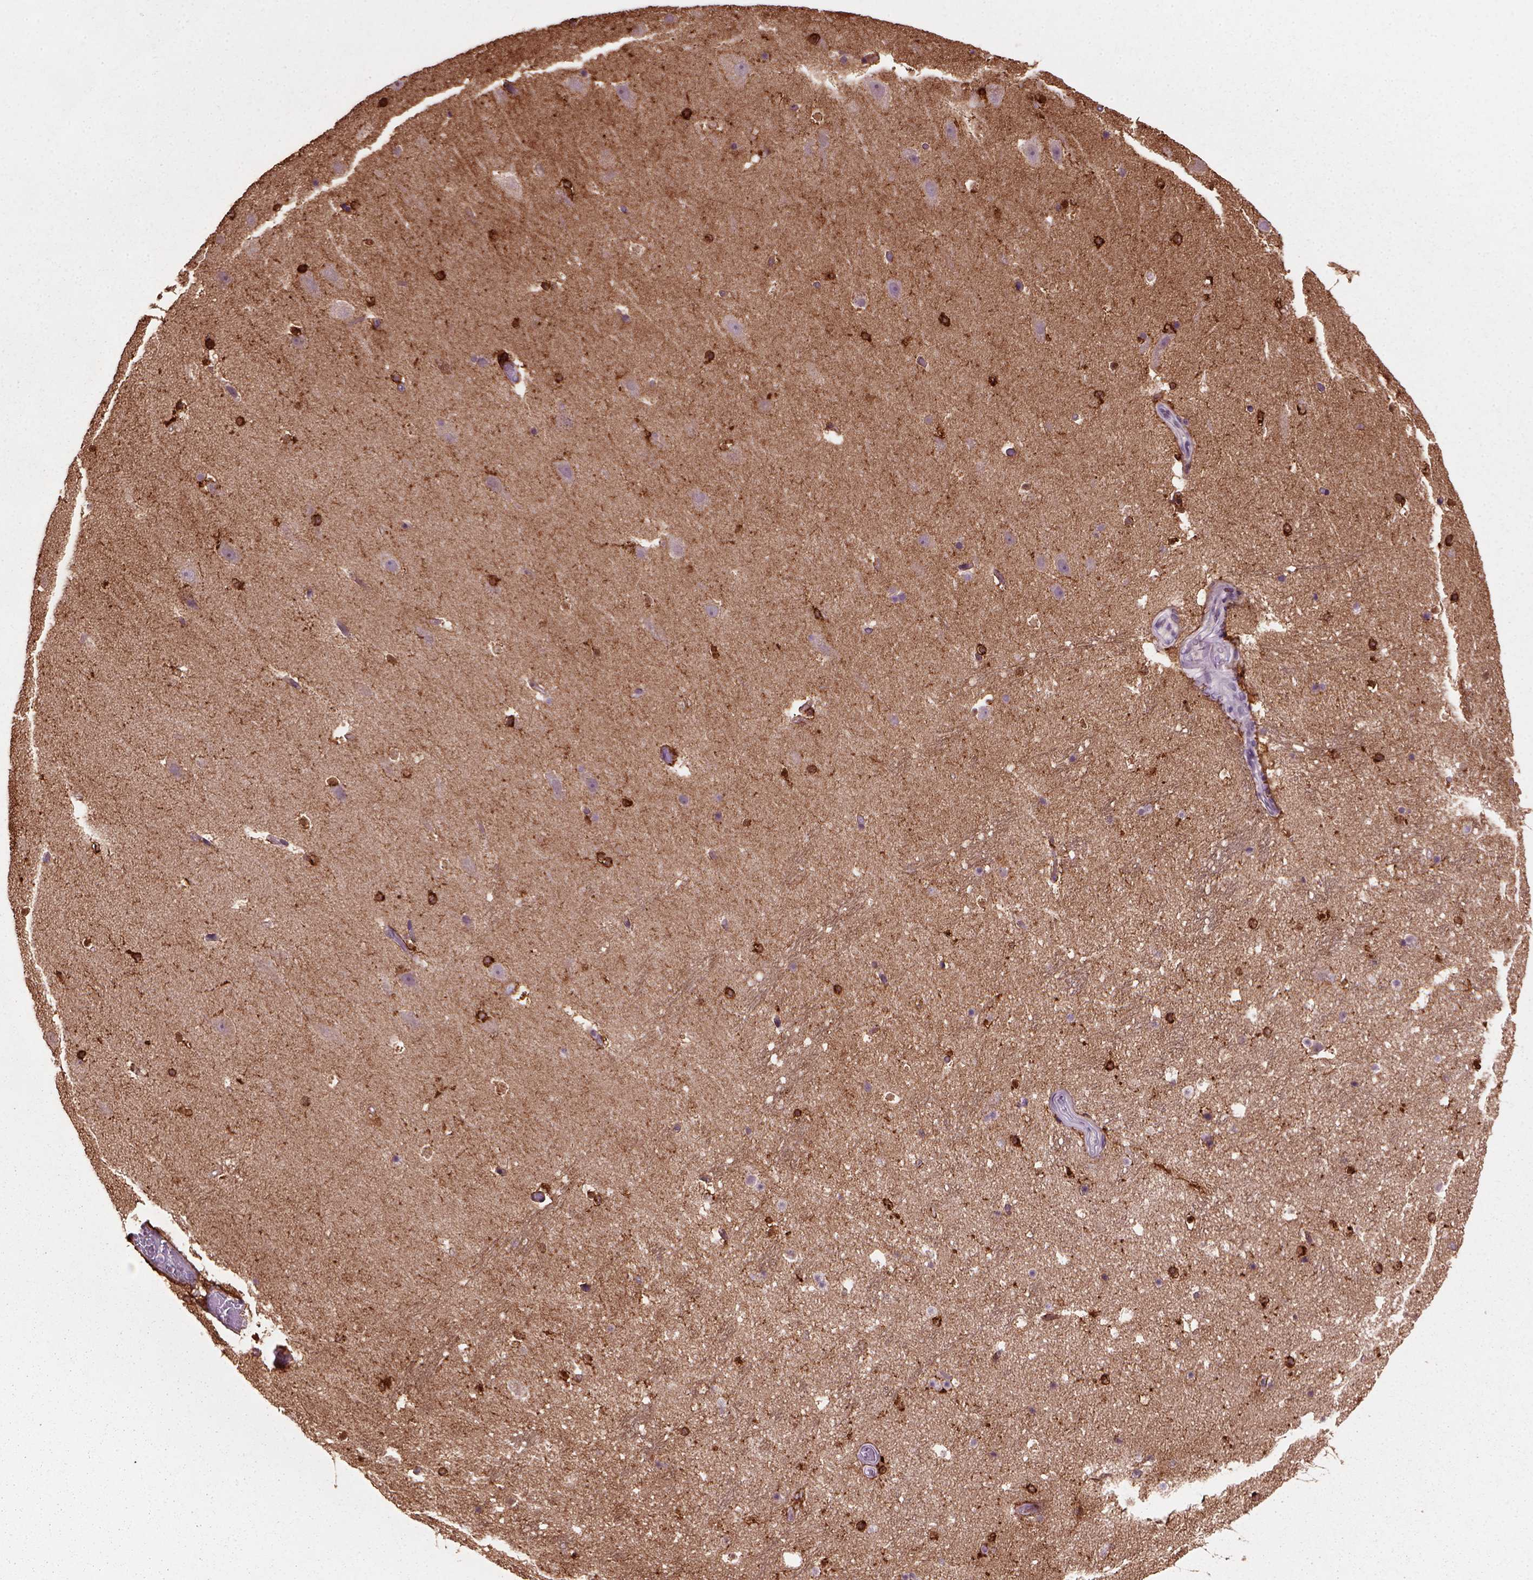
{"staining": {"intensity": "strong", "quantity": "<25%", "location": "cytoplasmic/membranous,nuclear"}, "tissue": "hippocampus", "cell_type": "Glial cells", "image_type": "normal", "snomed": [{"axis": "morphology", "description": "Normal tissue, NOS"}, {"axis": "topography", "description": "Hippocampus"}], "caption": "Protein expression analysis of normal hippocampus demonstrates strong cytoplasmic/membranous,nuclear staining in approximately <25% of glial cells. (Stains: DAB in brown, nuclei in blue, Microscopy: brightfield microscopy at high magnification).", "gene": "MARCKS", "patient": {"sex": "male", "age": 26}}